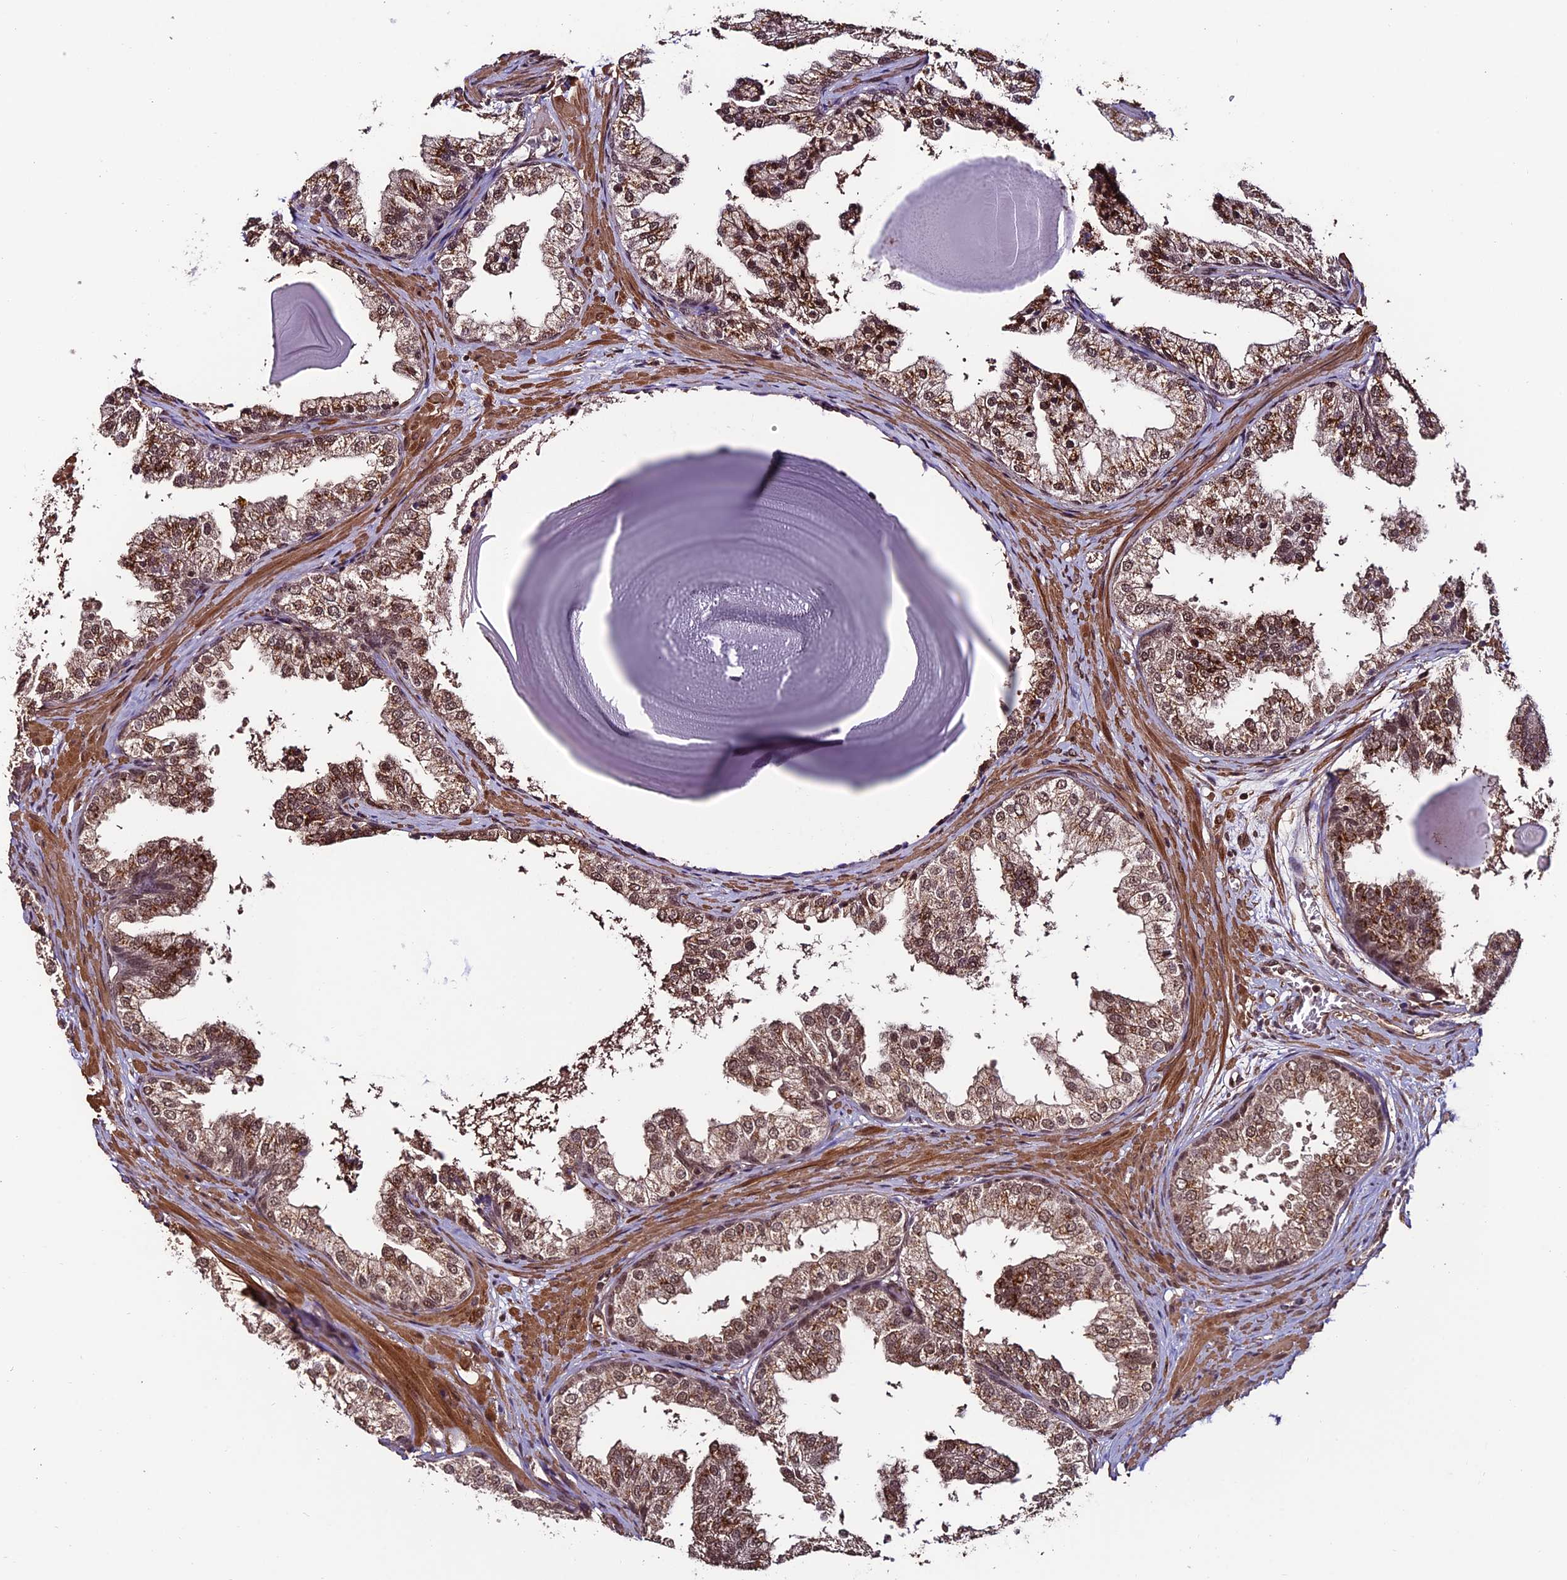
{"staining": {"intensity": "moderate", "quantity": ">75%", "location": "cytoplasmic/membranous,nuclear"}, "tissue": "prostate", "cell_type": "Glandular cells", "image_type": "normal", "snomed": [{"axis": "morphology", "description": "Normal tissue, NOS"}, {"axis": "topography", "description": "Prostate"}], "caption": "Immunohistochemical staining of unremarkable prostate displays moderate cytoplasmic/membranous,nuclear protein positivity in approximately >75% of glandular cells. Nuclei are stained in blue.", "gene": "CABIN1", "patient": {"sex": "male", "age": 48}}